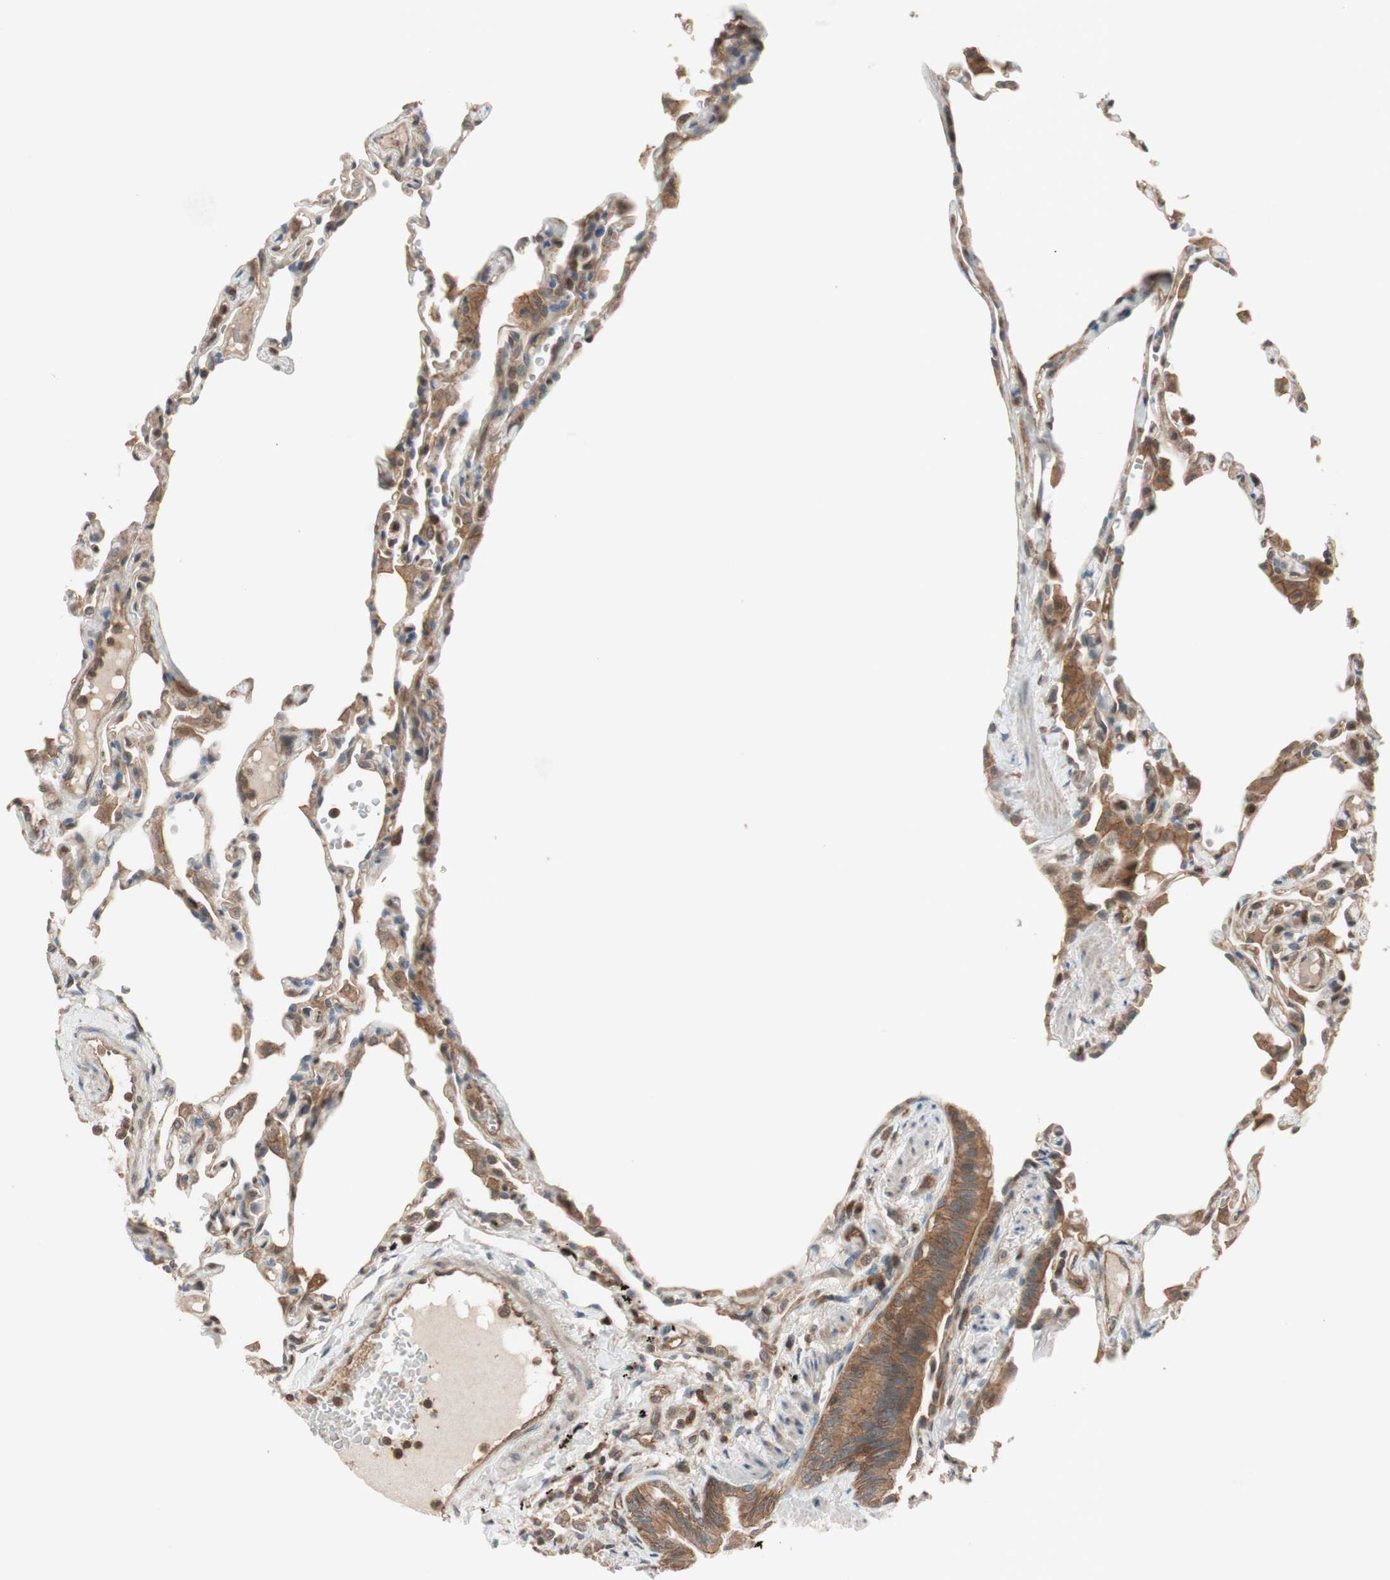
{"staining": {"intensity": "moderate", "quantity": ">75%", "location": "cytoplasmic/membranous"}, "tissue": "lung", "cell_type": "Alveolar cells", "image_type": "normal", "snomed": [{"axis": "morphology", "description": "Normal tissue, NOS"}, {"axis": "topography", "description": "Lung"}], "caption": "Immunohistochemistry (IHC) (DAB (3,3'-diaminobenzidine)) staining of normal human lung demonstrates moderate cytoplasmic/membranous protein positivity in about >75% of alveolar cells.", "gene": "EPHA8", "patient": {"sex": "female", "age": 49}}